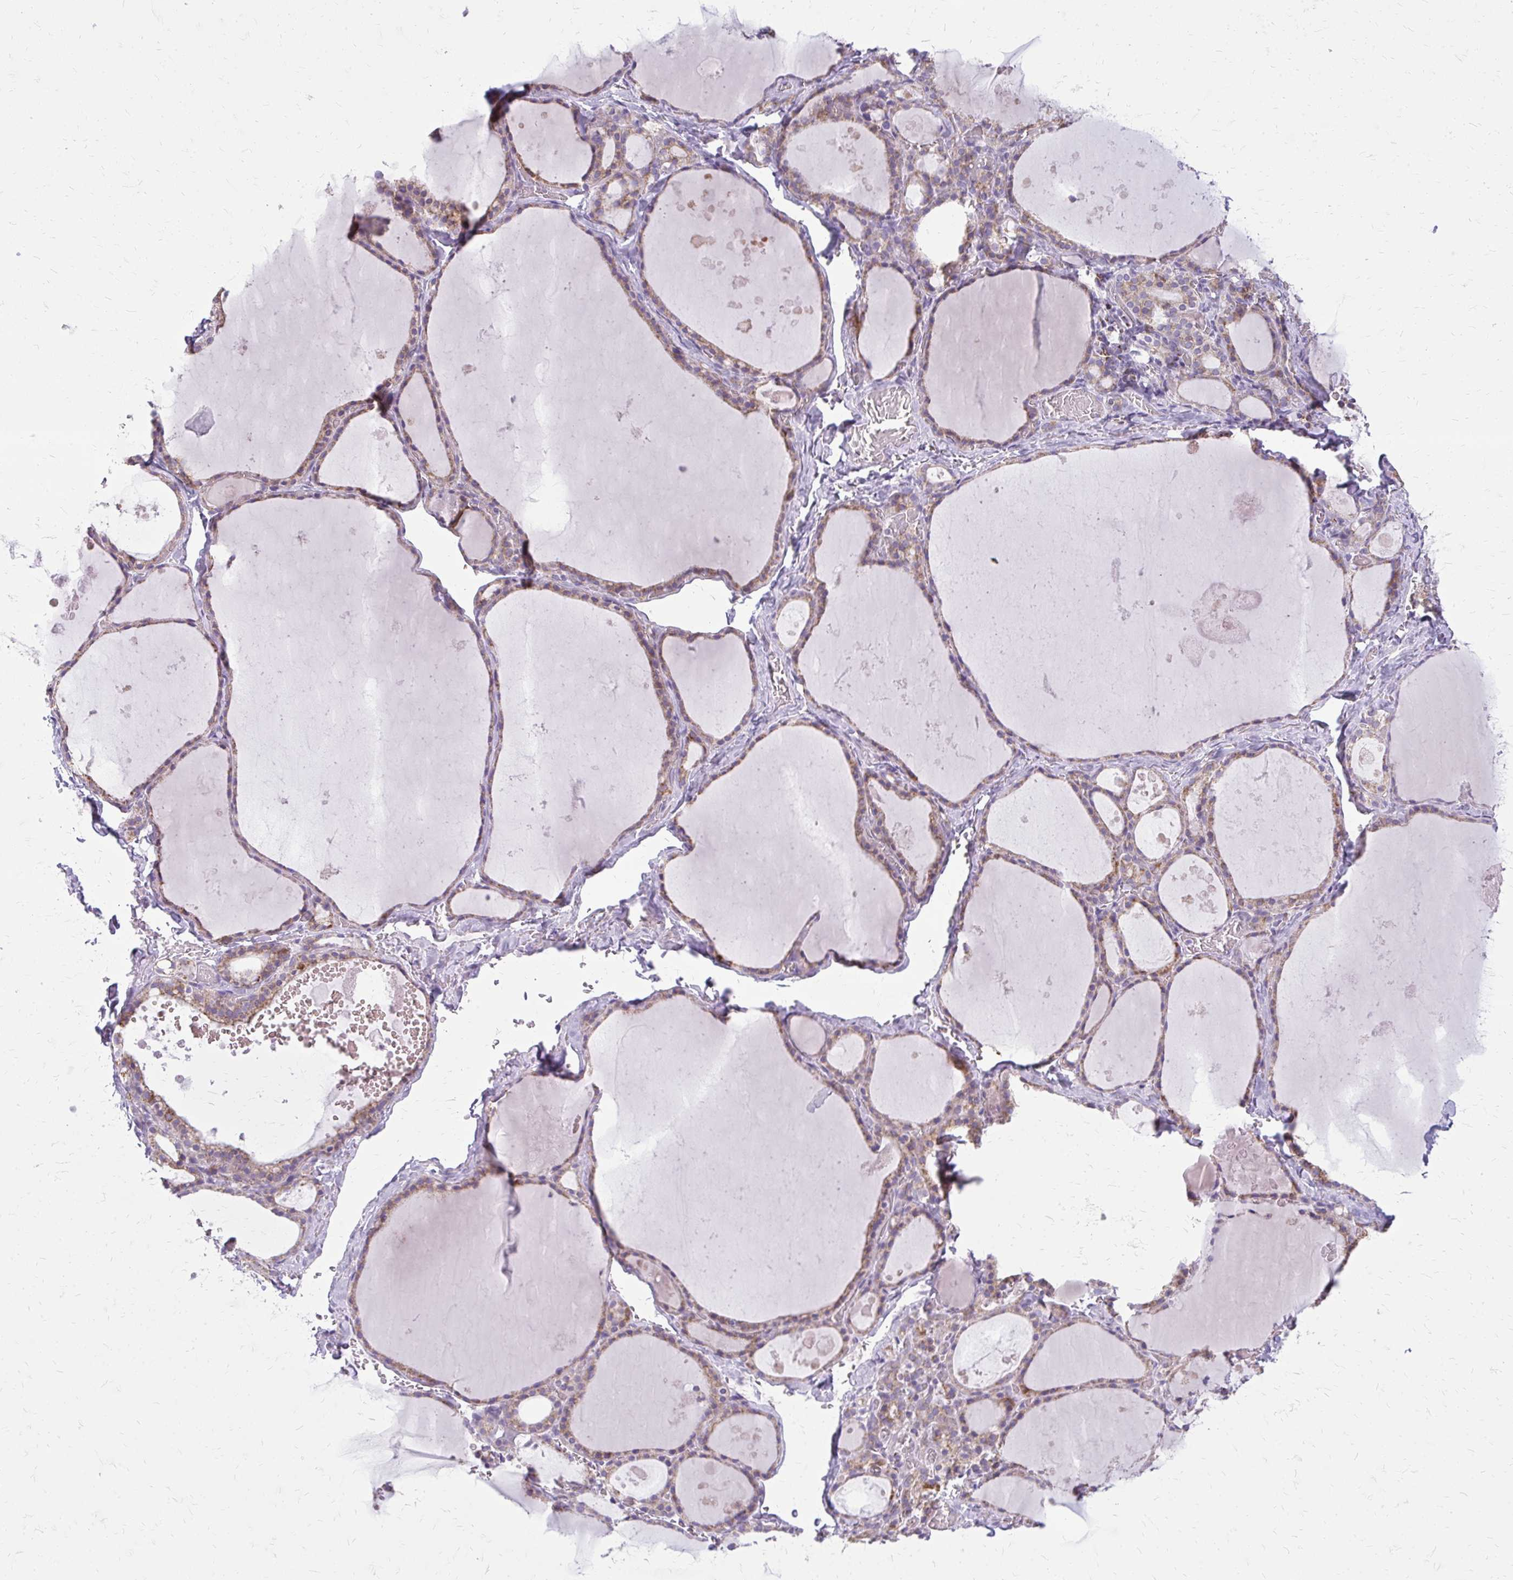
{"staining": {"intensity": "weak", "quantity": ">75%", "location": "cytoplasmic/membranous"}, "tissue": "thyroid gland", "cell_type": "Glandular cells", "image_type": "normal", "snomed": [{"axis": "morphology", "description": "Normal tissue, NOS"}, {"axis": "topography", "description": "Thyroid gland"}], "caption": "Protein analysis of unremarkable thyroid gland reveals weak cytoplasmic/membranous staining in about >75% of glandular cells.", "gene": "IFIT1", "patient": {"sex": "male", "age": 56}}